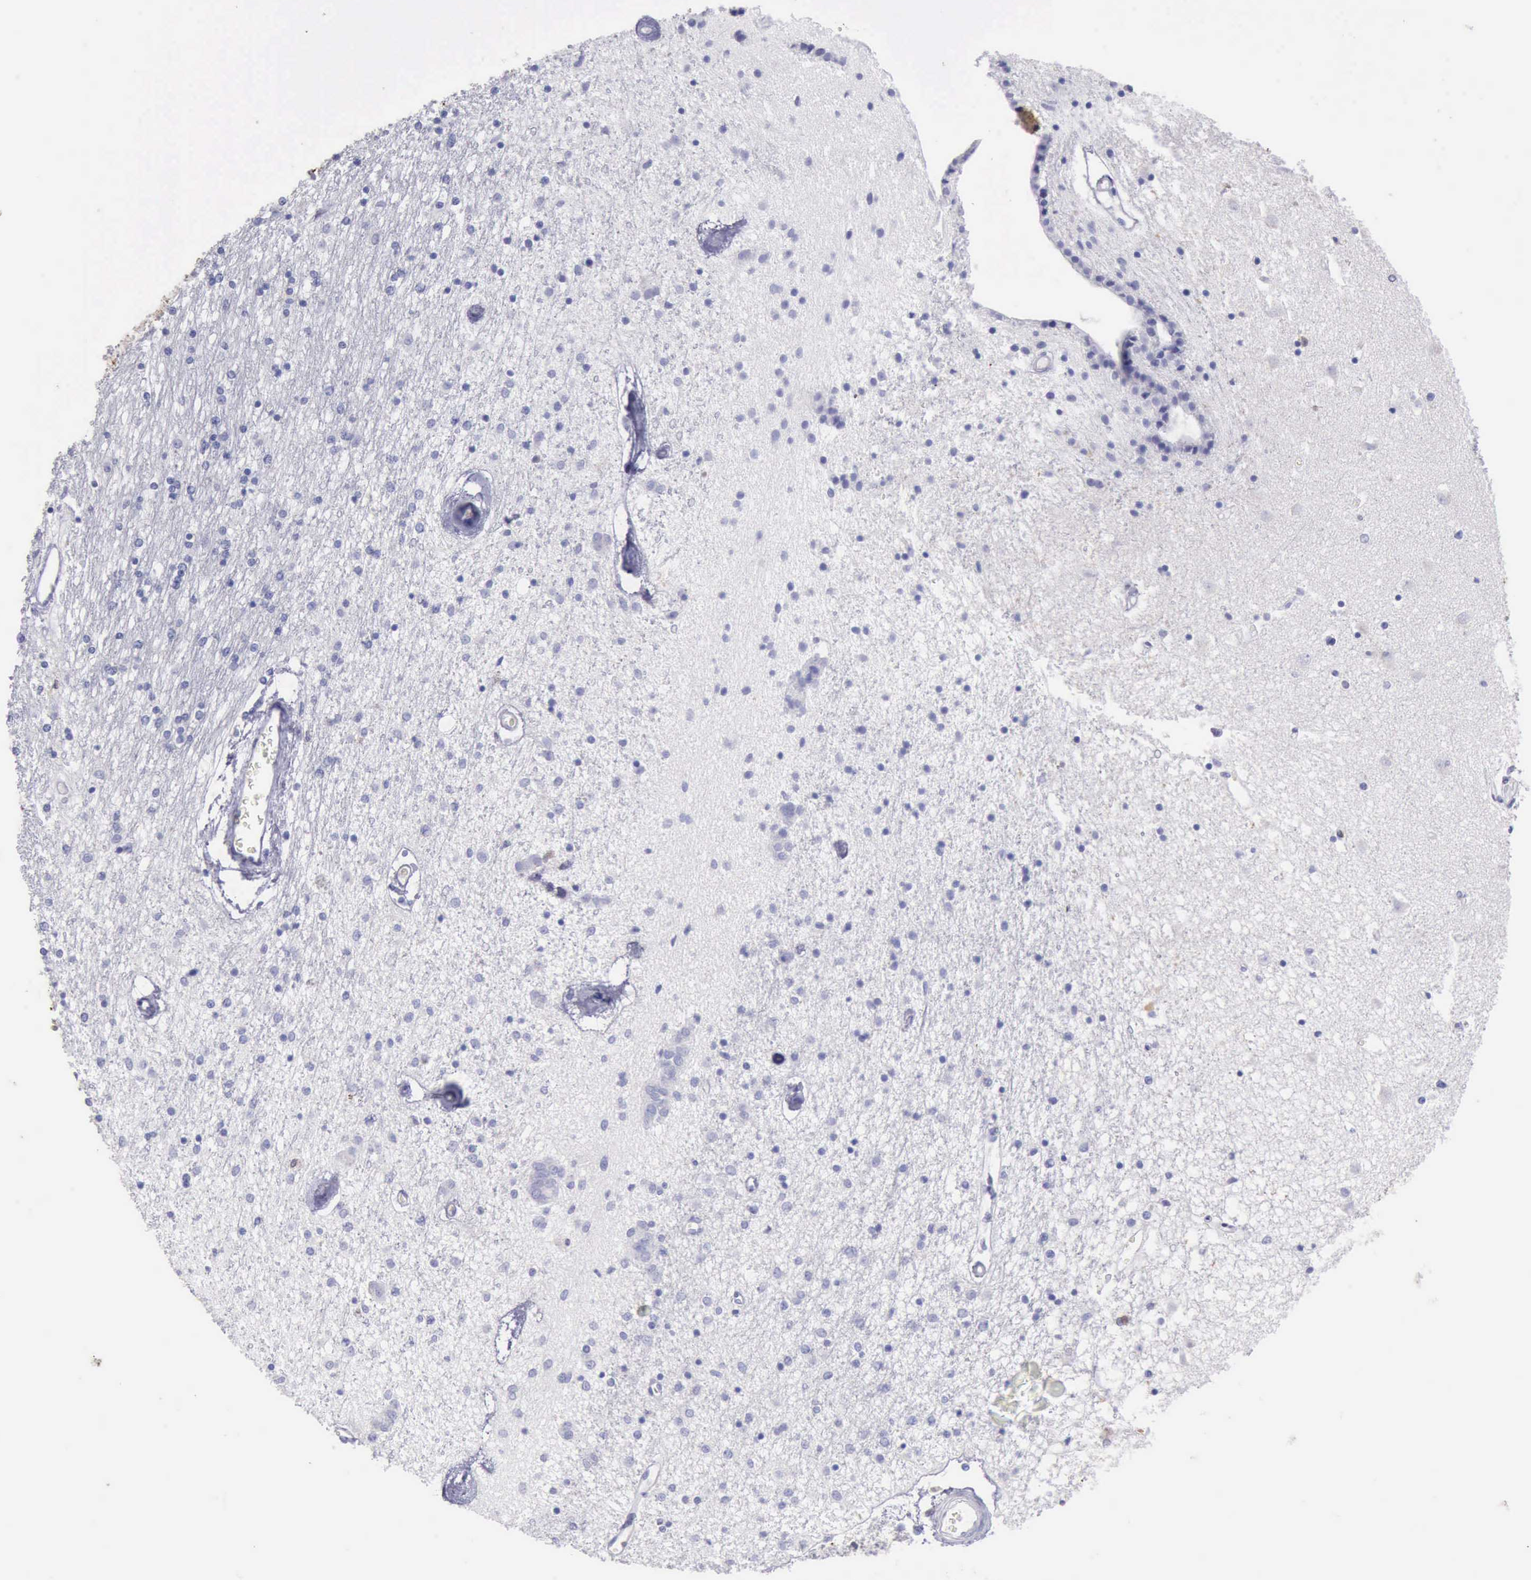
{"staining": {"intensity": "negative", "quantity": "none", "location": "none"}, "tissue": "caudate", "cell_type": "Glial cells", "image_type": "normal", "snomed": [{"axis": "morphology", "description": "Normal tissue, NOS"}, {"axis": "topography", "description": "Lateral ventricle wall"}], "caption": "Immunohistochemistry micrograph of unremarkable caudate stained for a protein (brown), which exhibits no staining in glial cells.", "gene": "CSTA", "patient": {"sex": "female", "age": 54}}